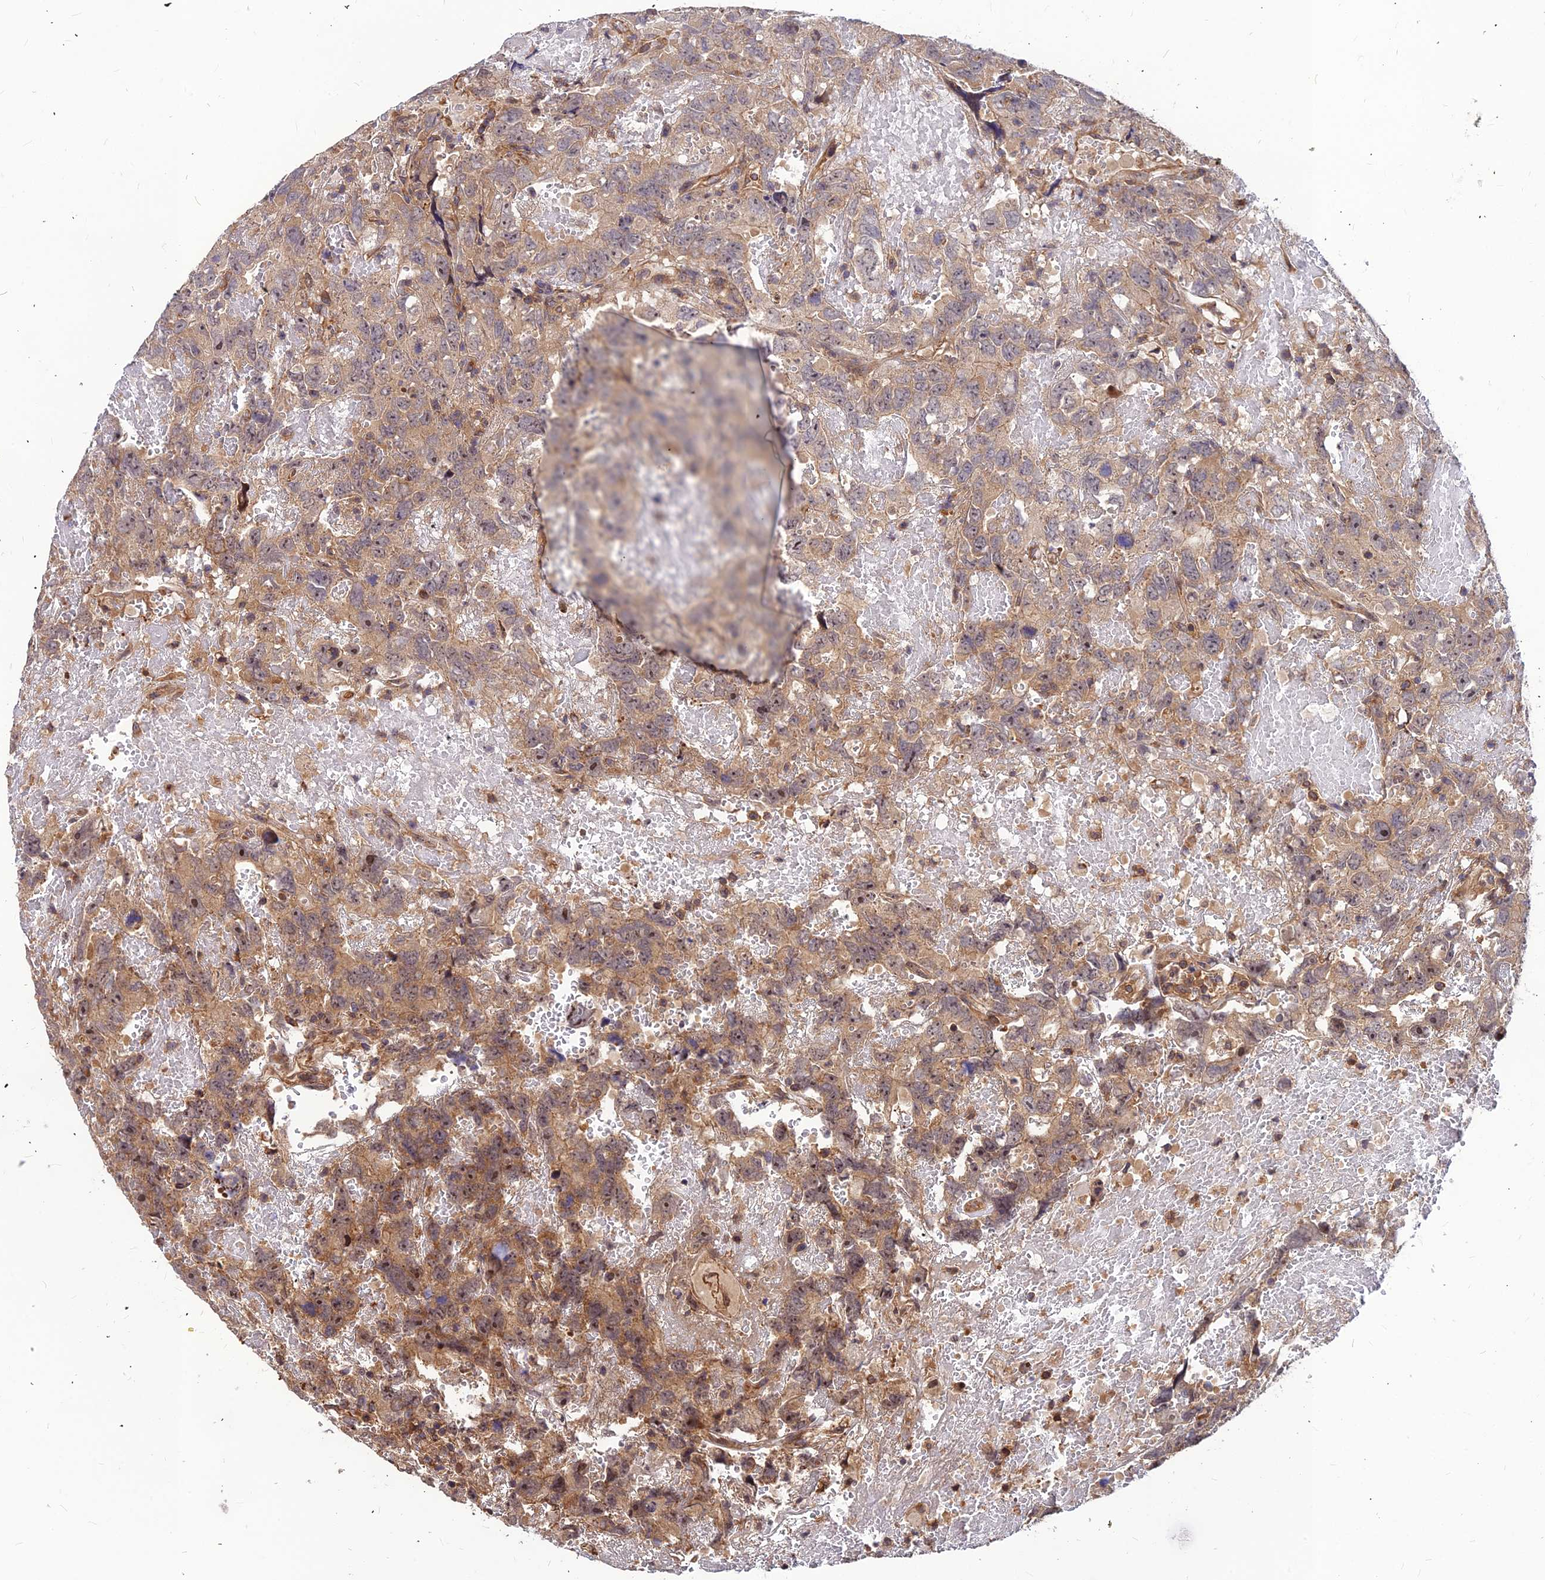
{"staining": {"intensity": "moderate", "quantity": ">75%", "location": "cytoplasmic/membranous"}, "tissue": "testis cancer", "cell_type": "Tumor cells", "image_type": "cancer", "snomed": [{"axis": "morphology", "description": "Carcinoma, Embryonal, NOS"}, {"axis": "topography", "description": "Testis"}], "caption": "A micrograph showing moderate cytoplasmic/membranous positivity in about >75% of tumor cells in testis cancer, as visualized by brown immunohistochemical staining.", "gene": "ZNF467", "patient": {"sex": "male", "age": 45}}